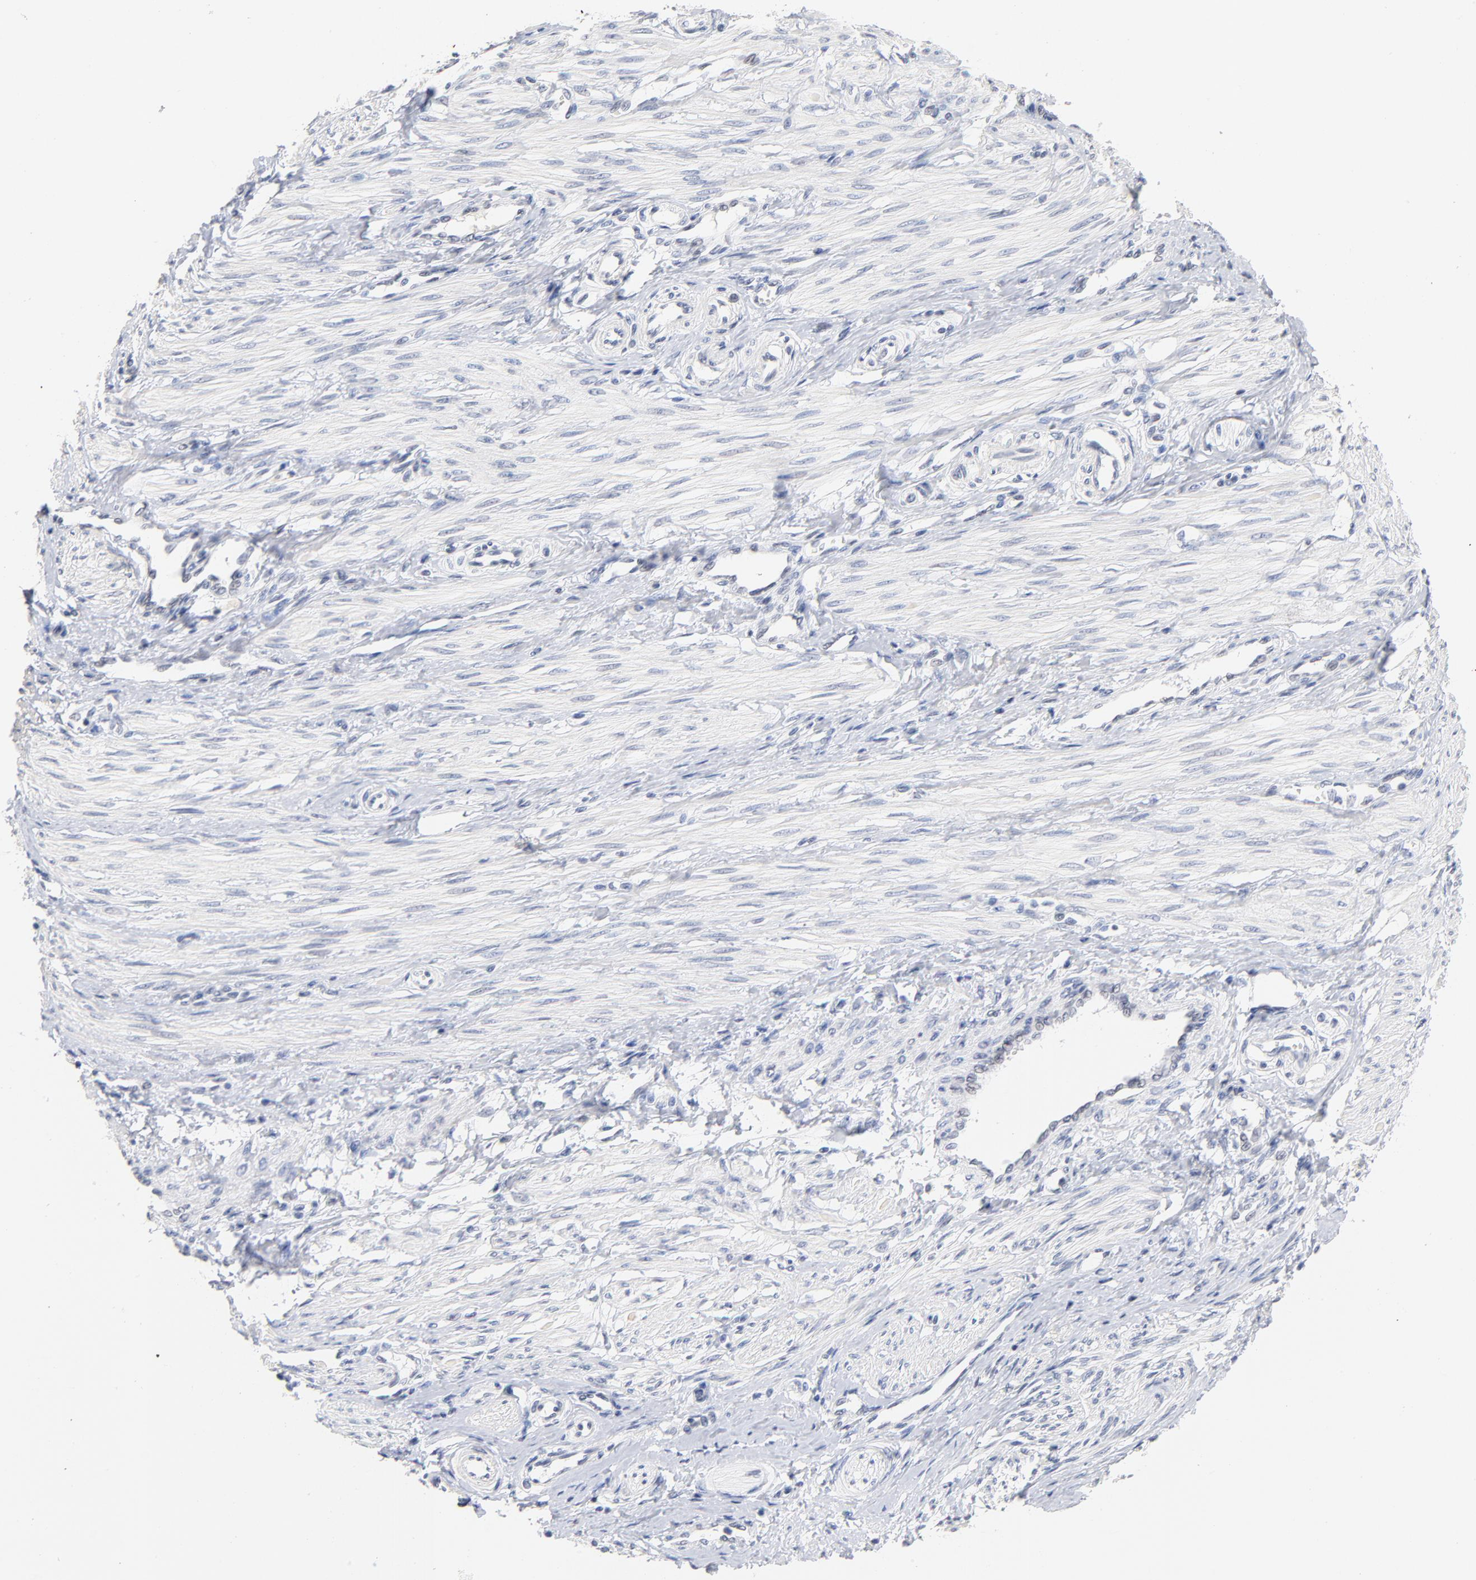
{"staining": {"intensity": "negative", "quantity": "none", "location": "none"}, "tissue": "smooth muscle", "cell_type": "Smooth muscle cells", "image_type": "normal", "snomed": [{"axis": "morphology", "description": "Normal tissue, NOS"}, {"axis": "topography", "description": "Smooth muscle"}, {"axis": "topography", "description": "Uterus"}], "caption": "A high-resolution micrograph shows IHC staining of normal smooth muscle, which displays no significant staining in smooth muscle cells.", "gene": "ORC2", "patient": {"sex": "female", "age": 39}}